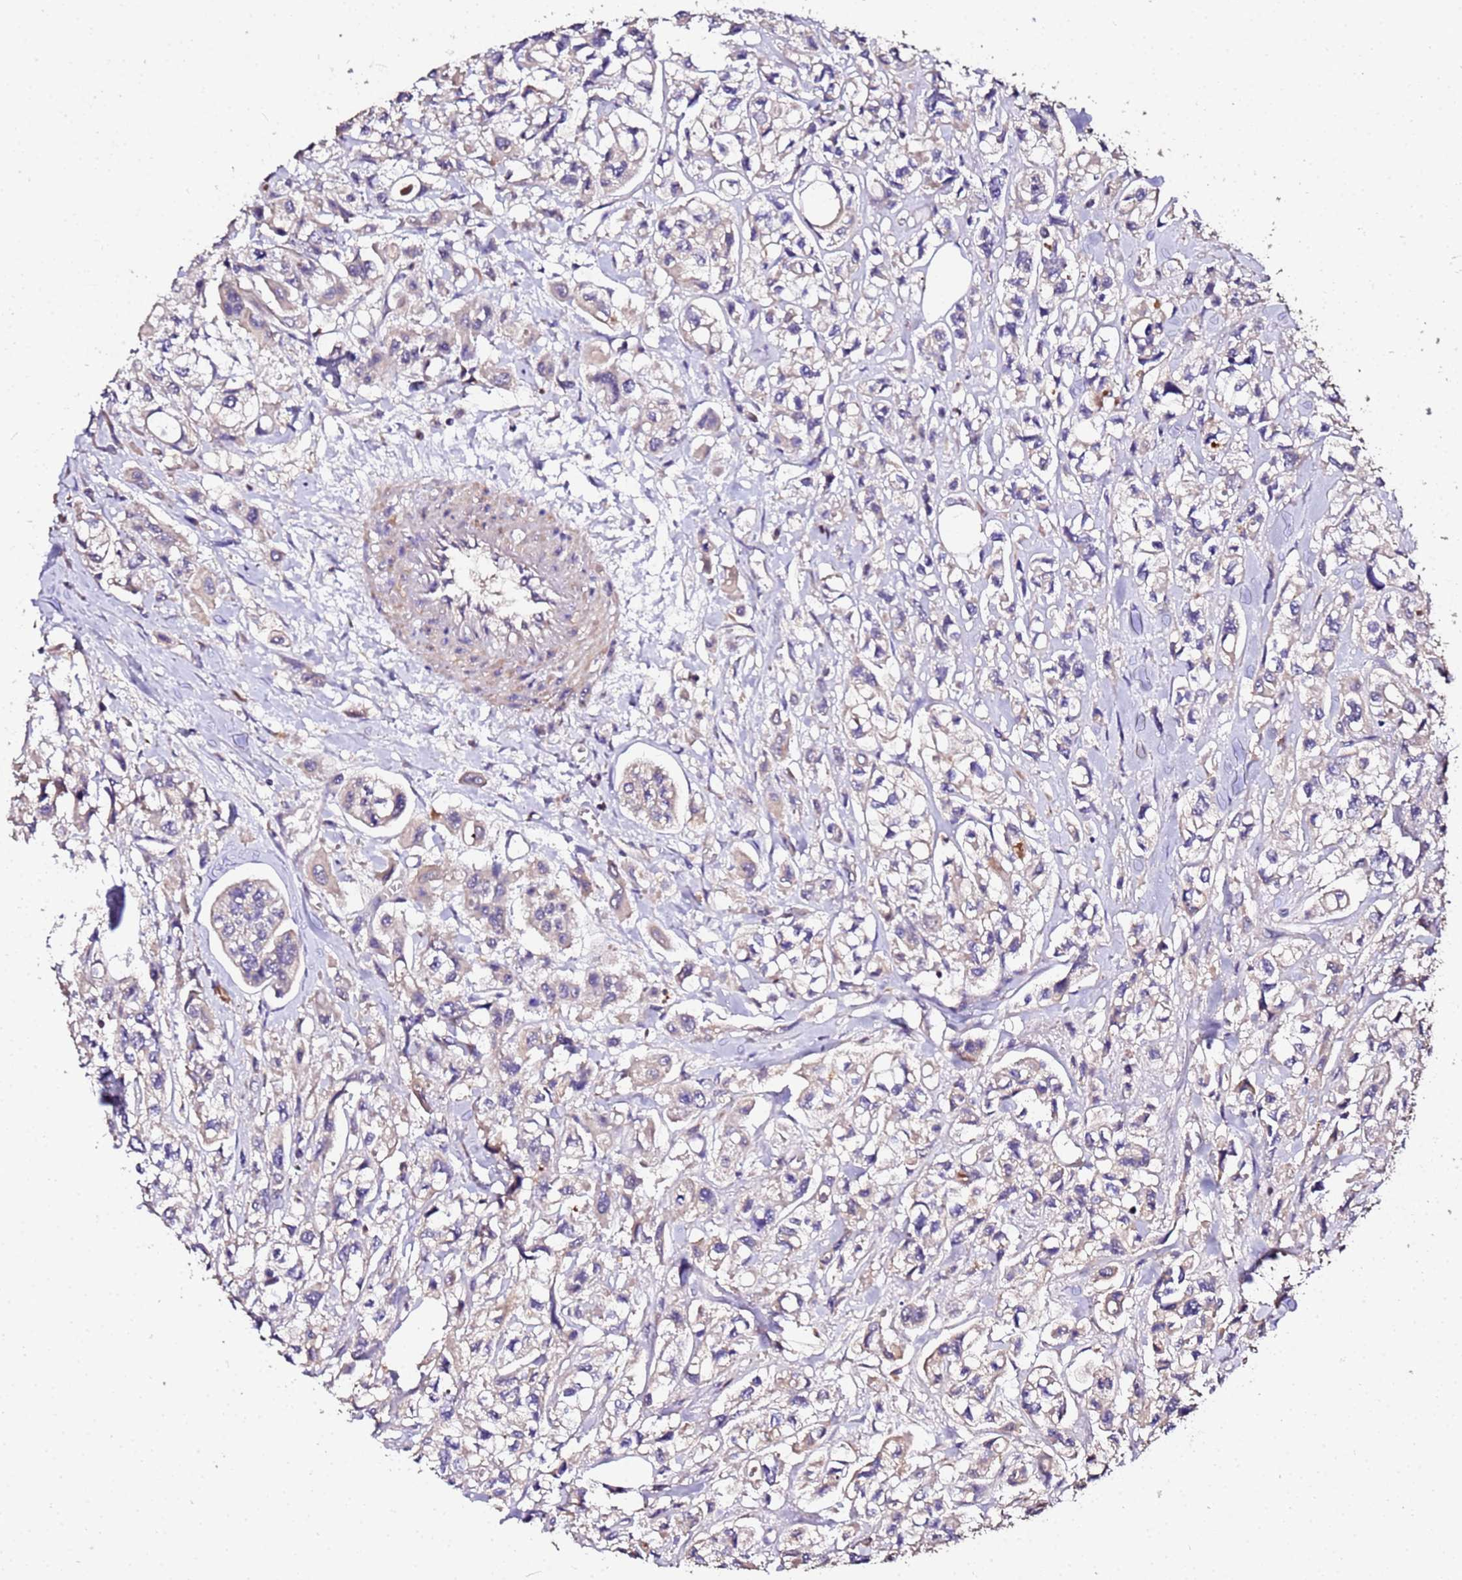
{"staining": {"intensity": "negative", "quantity": "none", "location": "none"}, "tissue": "urothelial cancer", "cell_type": "Tumor cells", "image_type": "cancer", "snomed": [{"axis": "morphology", "description": "Urothelial carcinoma, High grade"}, {"axis": "topography", "description": "Urinary bladder"}], "caption": "The image exhibits no significant staining in tumor cells of urothelial carcinoma (high-grade). (DAB immunohistochemistry (IHC) with hematoxylin counter stain).", "gene": "MTERF1", "patient": {"sex": "male", "age": 67}}